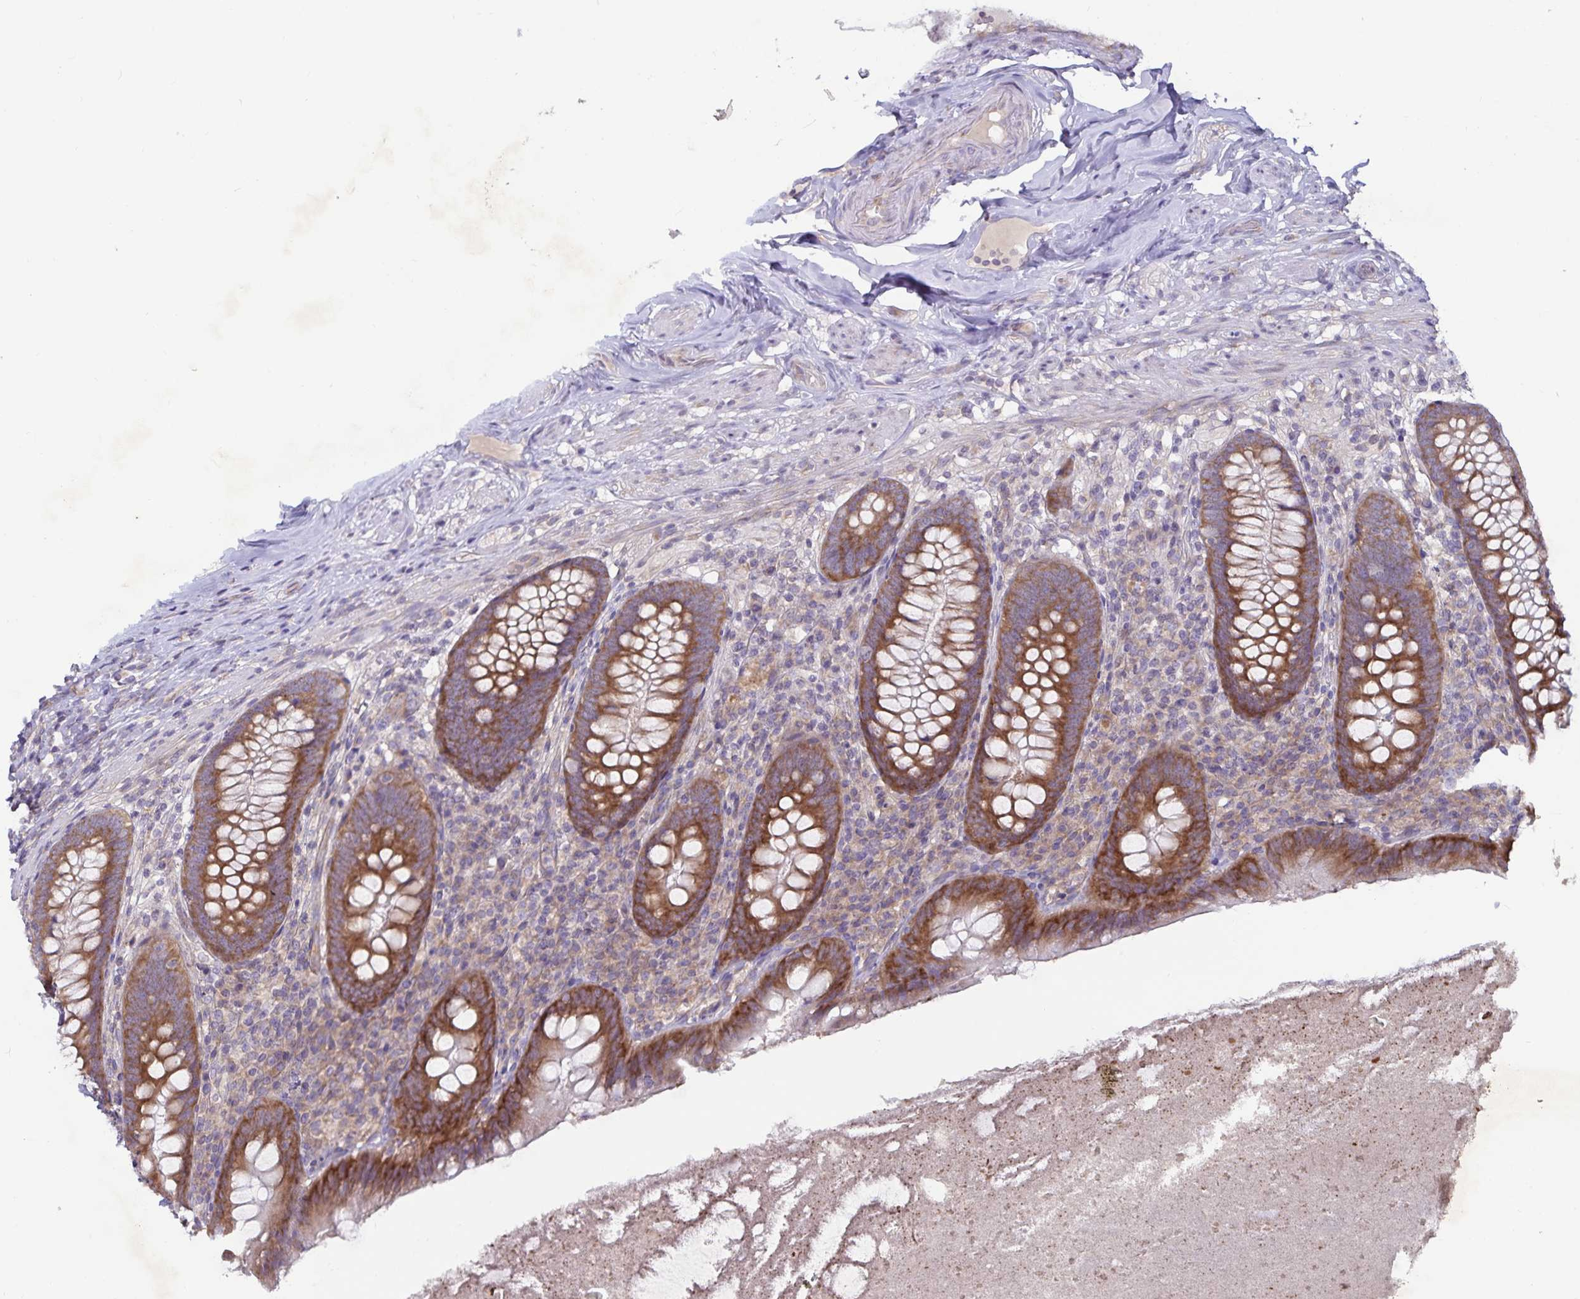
{"staining": {"intensity": "strong", "quantity": ">75%", "location": "cytoplasmic/membranous"}, "tissue": "appendix", "cell_type": "Glandular cells", "image_type": "normal", "snomed": [{"axis": "morphology", "description": "Normal tissue, NOS"}, {"axis": "topography", "description": "Appendix"}], "caption": "Human appendix stained with a brown dye displays strong cytoplasmic/membranous positive positivity in about >75% of glandular cells.", "gene": "FAM120A", "patient": {"sex": "male", "age": 47}}